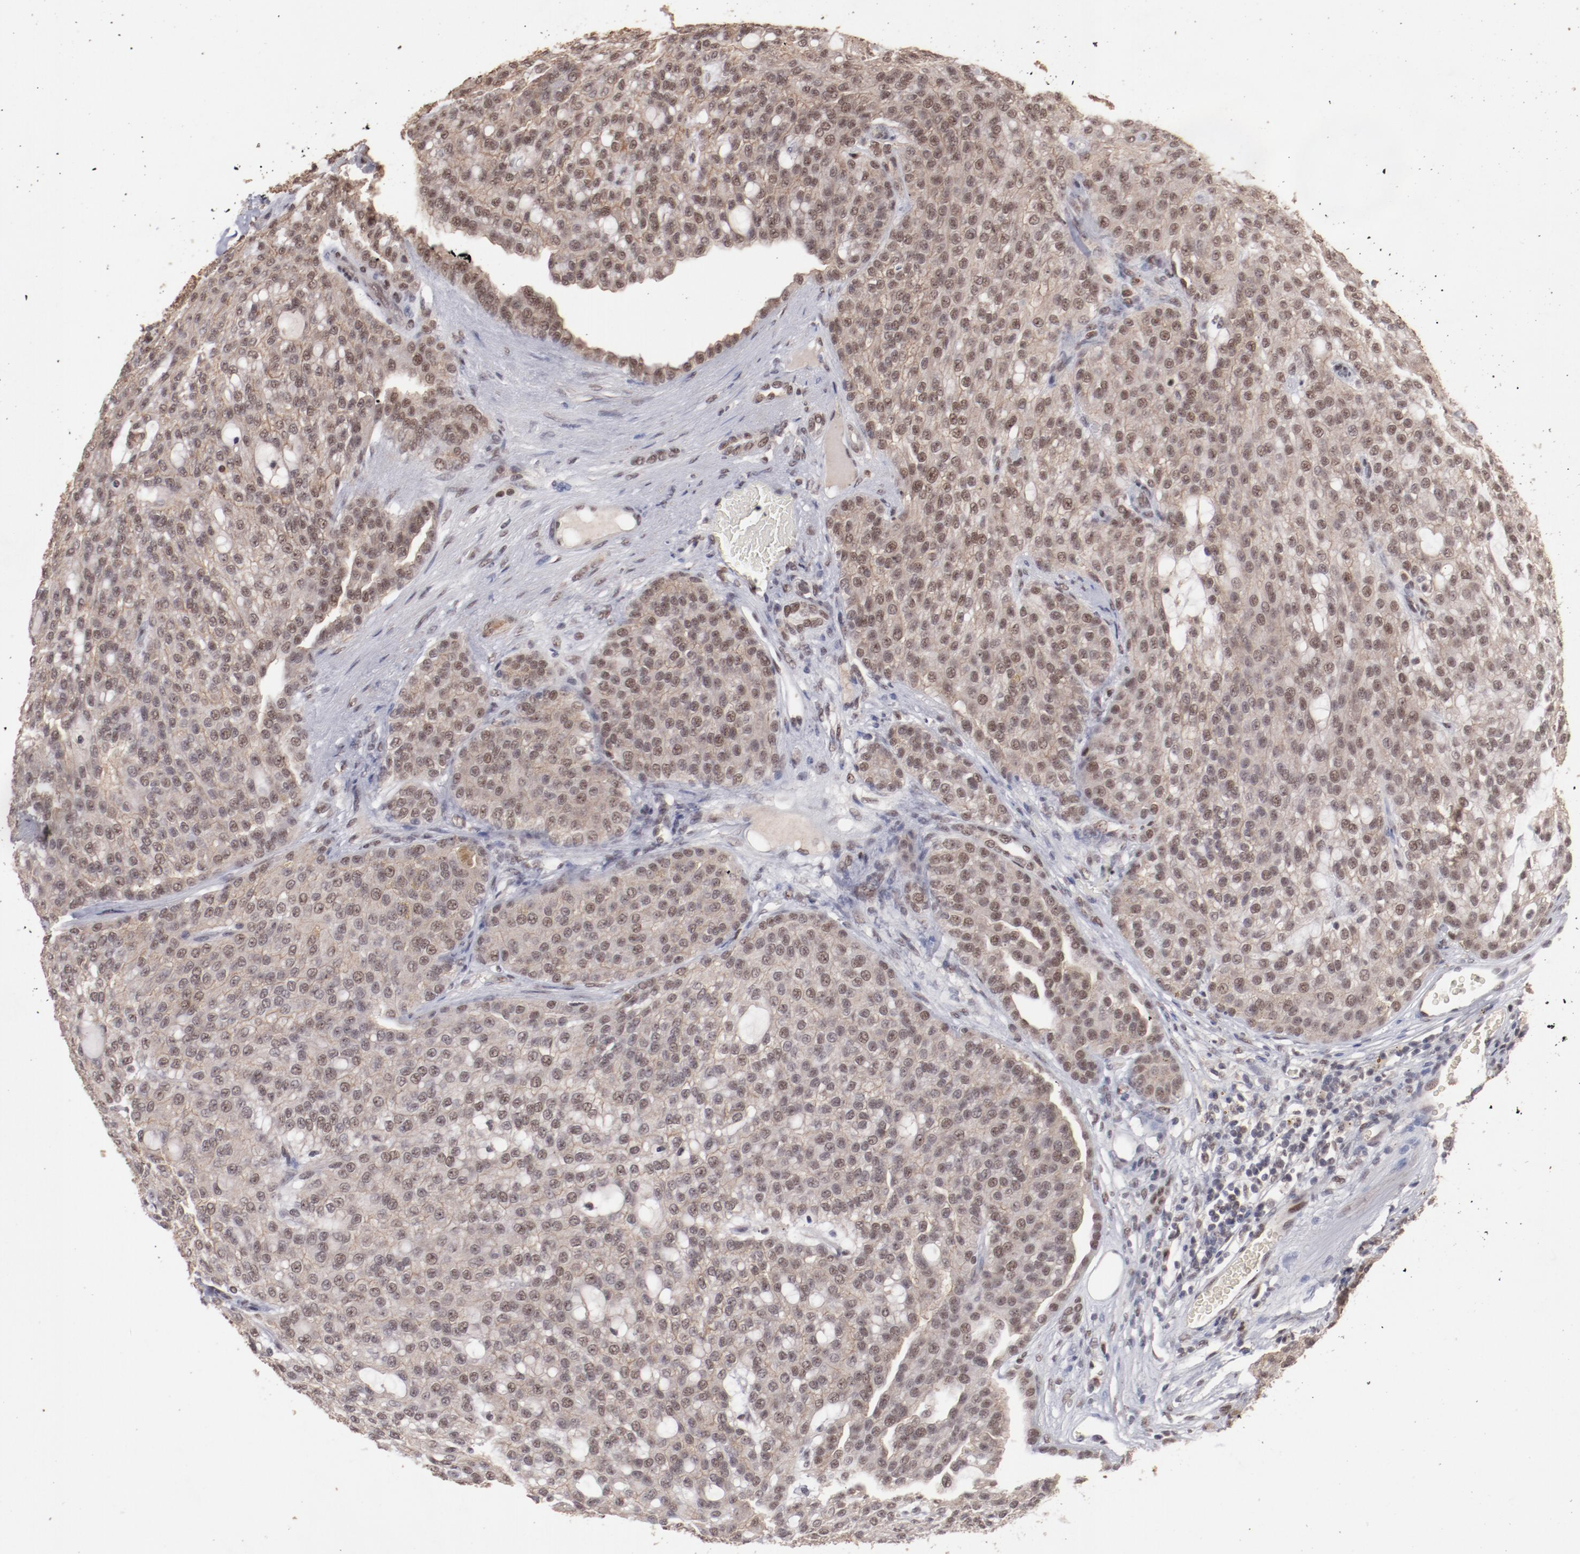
{"staining": {"intensity": "moderate", "quantity": ">75%", "location": "cytoplasmic/membranous,nuclear"}, "tissue": "renal cancer", "cell_type": "Tumor cells", "image_type": "cancer", "snomed": [{"axis": "morphology", "description": "Adenocarcinoma, NOS"}, {"axis": "topography", "description": "Kidney"}], "caption": "There is medium levels of moderate cytoplasmic/membranous and nuclear positivity in tumor cells of renal cancer, as demonstrated by immunohistochemical staining (brown color).", "gene": "CLOCK", "patient": {"sex": "male", "age": 63}}